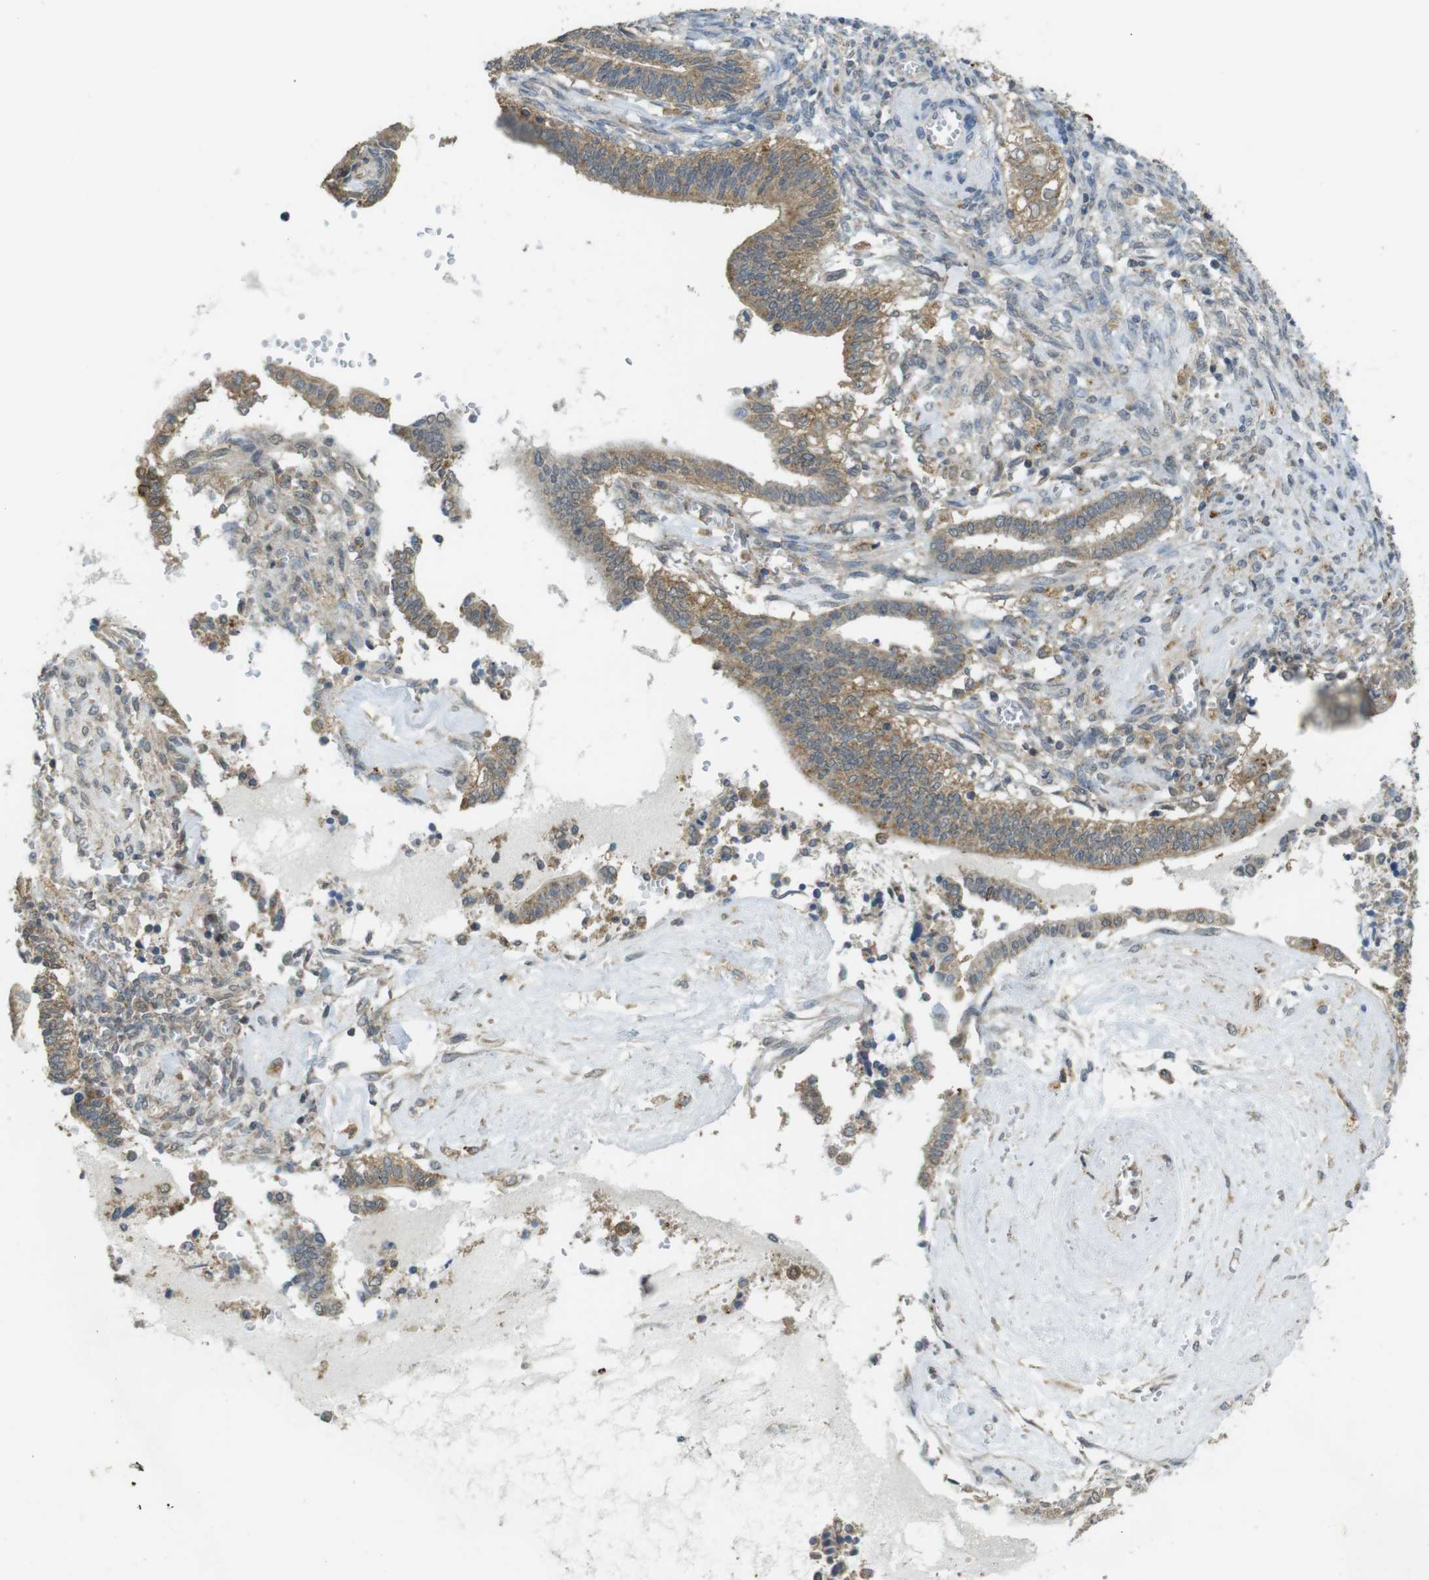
{"staining": {"intensity": "moderate", "quantity": ">75%", "location": "cytoplasmic/membranous"}, "tissue": "cervical cancer", "cell_type": "Tumor cells", "image_type": "cancer", "snomed": [{"axis": "morphology", "description": "Adenocarcinoma, NOS"}, {"axis": "topography", "description": "Cervix"}], "caption": "Protein staining of cervical cancer tissue shows moderate cytoplasmic/membranous positivity in approximately >75% of tumor cells.", "gene": "BRI3BP", "patient": {"sex": "female", "age": 44}}